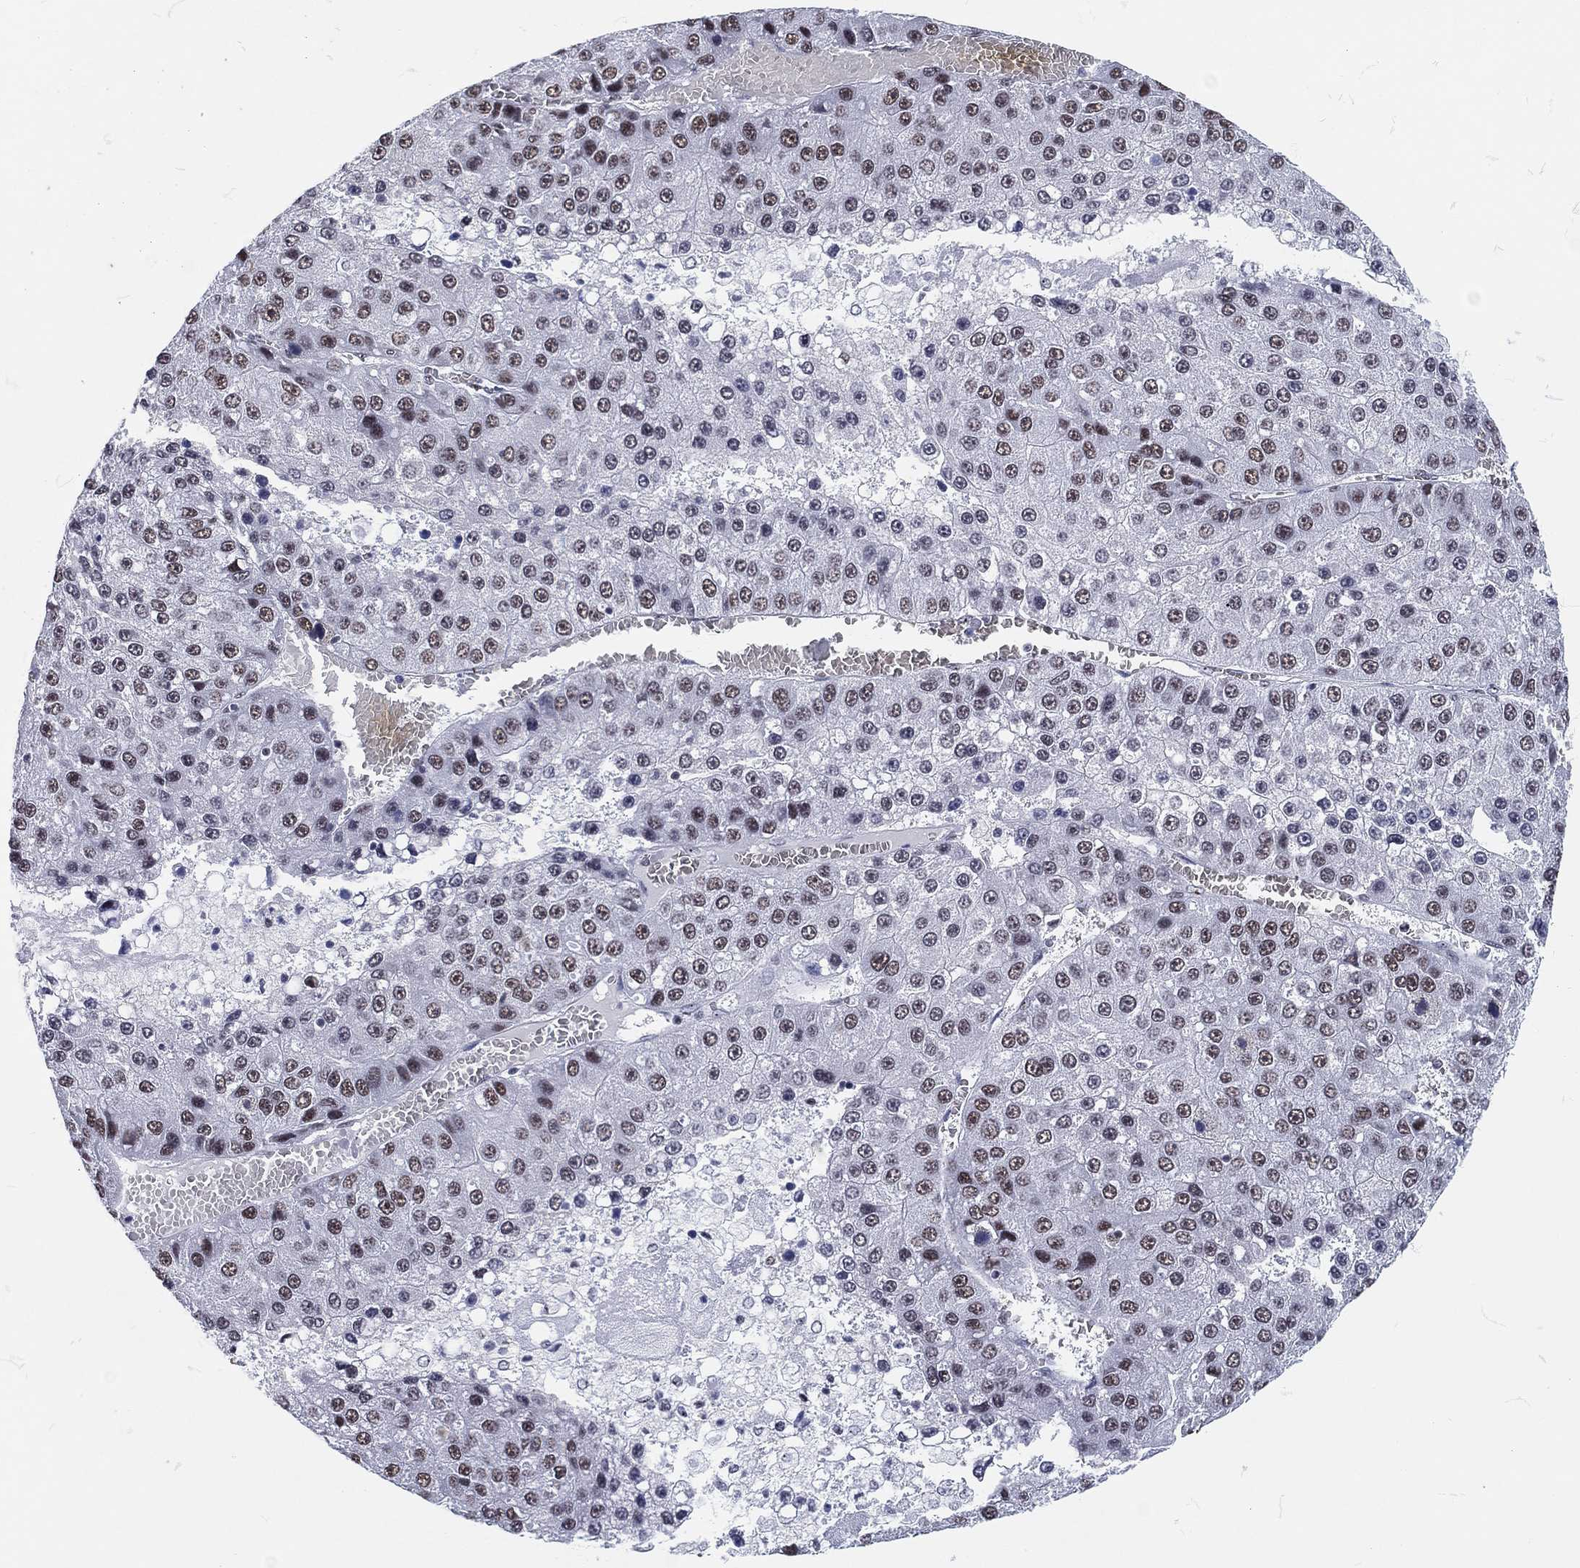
{"staining": {"intensity": "weak", "quantity": "25%-75%", "location": "nuclear"}, "tissue": "liver cancer", "cell_type": "Tumor cells", "image_type": "cancer", "snomed": [{"axis": "morphology", "description": "Carcinoma, Hepatocellular, NOS"}, {"axis": "topography", "description": "Liver"}], "caption": "Human liver cancer stained with a brown dye displays weak nuclear positive positivity in about 25%-75% of tumor cells.", "gene": "MAPK8IP1", "patient": {"sex": "female", "age": 73}}